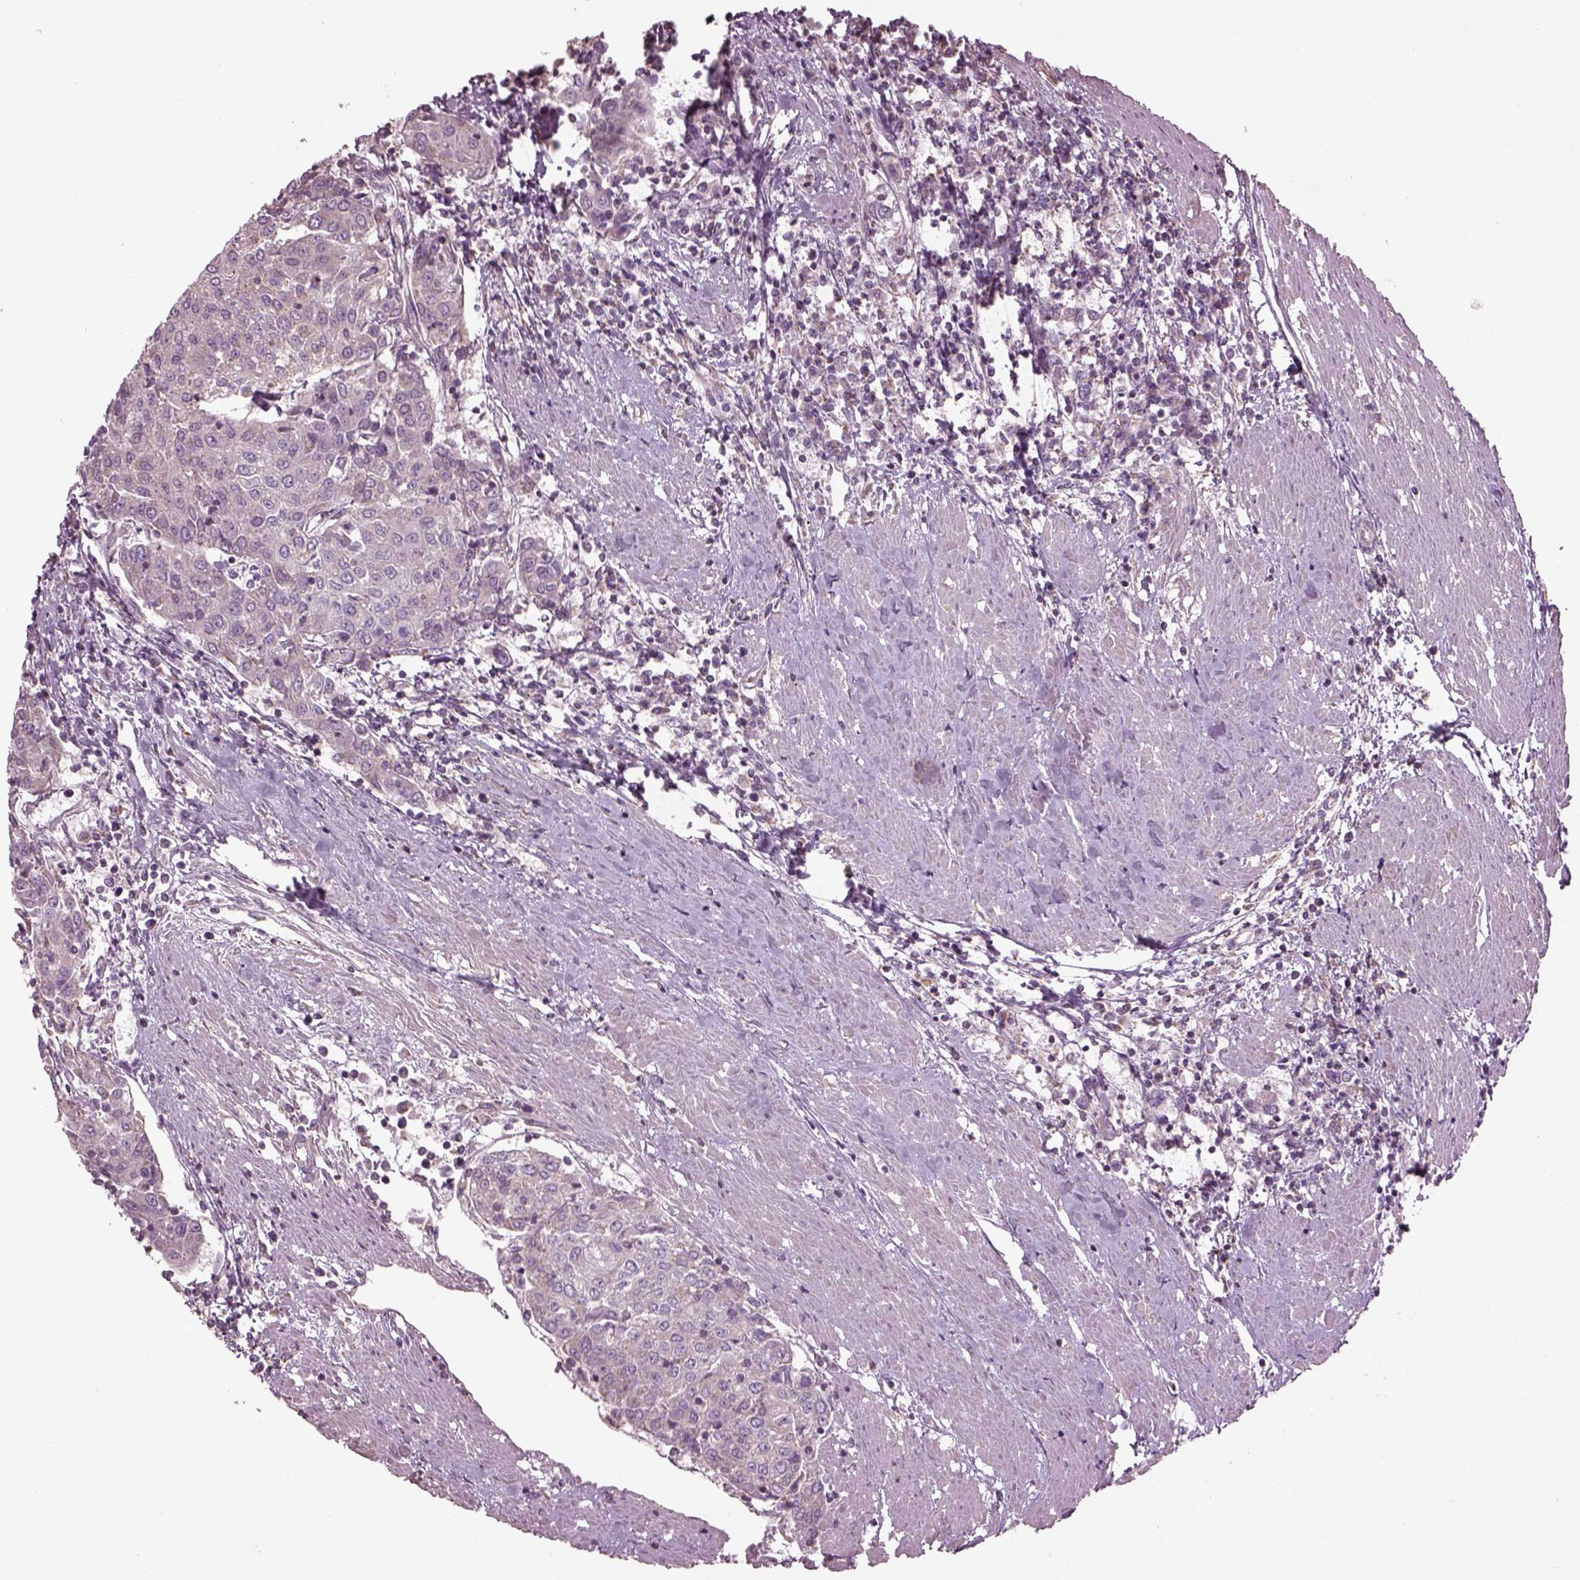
{"staining": {"intensity": "negative", "quantity": "none", "location": "none"}, "tissue": "urothelial cancer", "cell_type": "Tumor cells", "image_type": "cancer", "snomed": [{"axis": "morphology", "description": "Urothelial carcinoma, High grade"}, {"axis": "topography", "description": "Urinary bladder"}], "caption": "Immunohistochemistry (IHC) of human high-grade urothelial carcinoma shows no staining in tumor cells.", "gene": "SPATA7", "patient": {"sex": "female", "age": 85}}